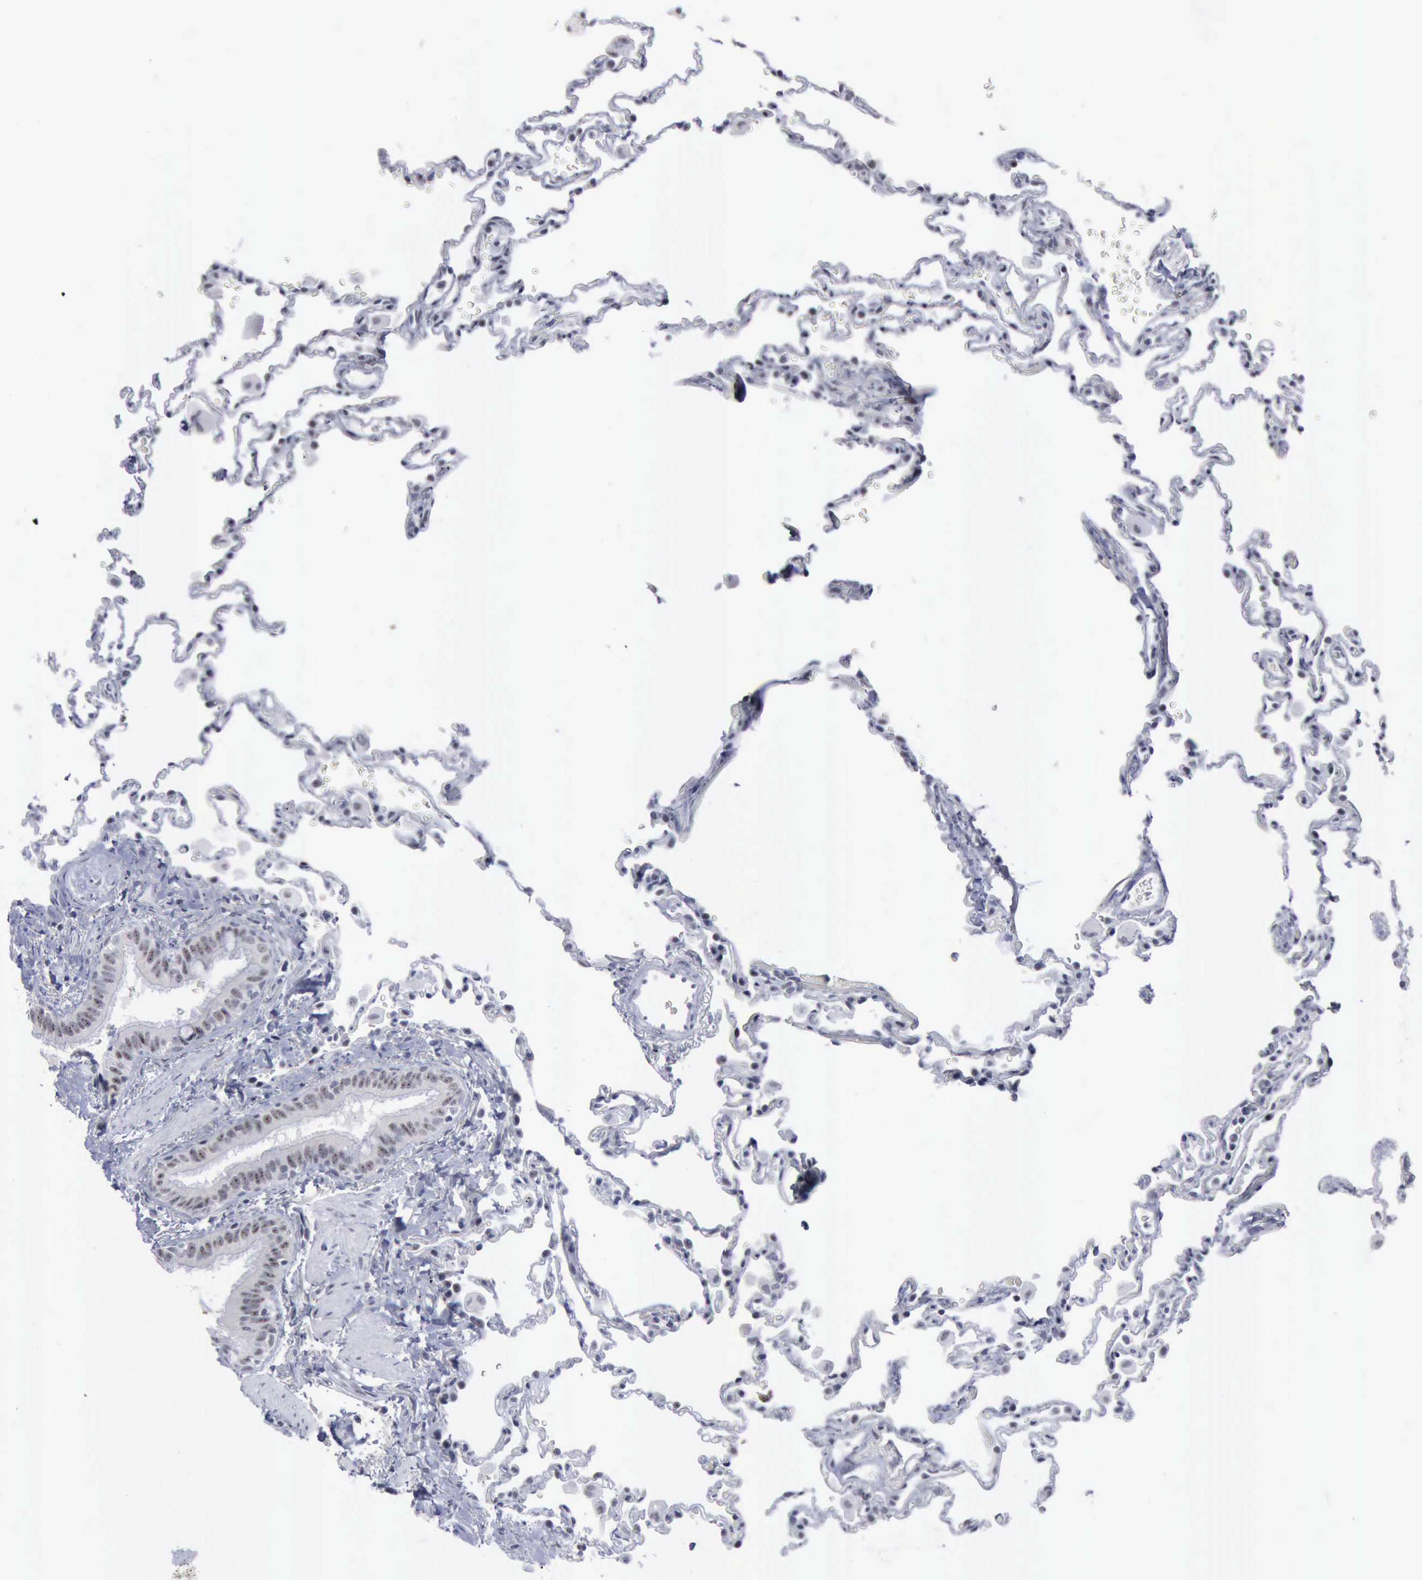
{"staining": {"intensity": "negative", "quantity": "none", "location": "none"}, "tissue": "lung", "cell_type": "Alveolar cells", "image_type": "normal", "snomed": [{"axis": "morphology", "description": "Normal tissue, NOS"}, {"axis": "topography", "description": "Lung"}], "caption": "Immunohistochemistry (IHC) of unremarkable lung shows no expression in alveolar cells.", "gene": "BRD1", "patient": {"sex": "male", "age": 59}}